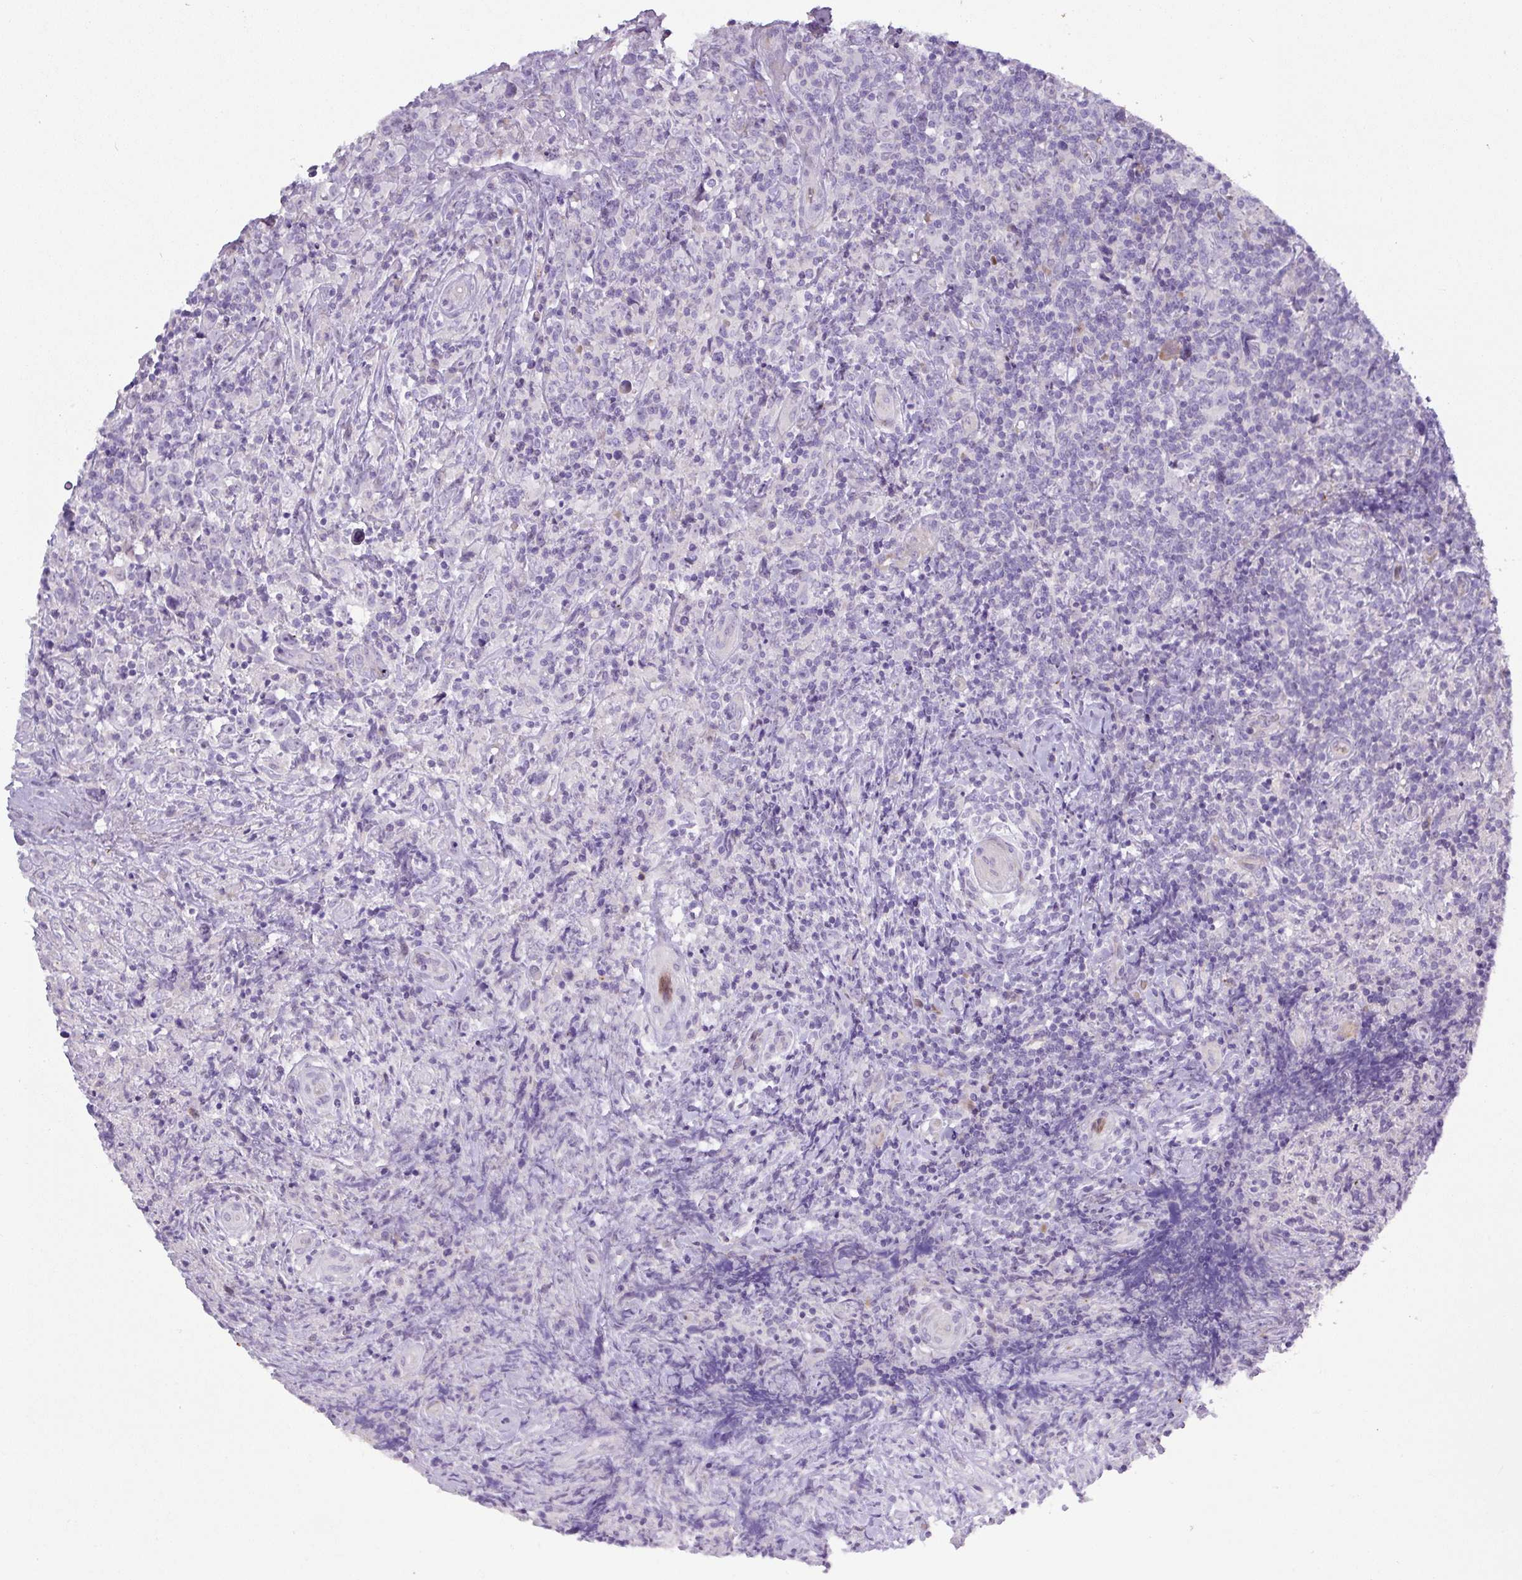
{"staining": {"intensity": "negative", "quantity": "none", "location": "none"}, "tissue": "lymphoma", "cell_type": "Tumor cells", "image_type": "cancer", "snomed": [{"axis": "morphology", "description": "Hodgkin's disease, NOS"}, {"axis": "topography", "description": "Lymph node"}], "caption": "A micrograph of human Hodgkin's disease is negative for staining in tumor cells.", "gene": "ATP6V1F", "patient": {"sex": "female", "age": 18}}